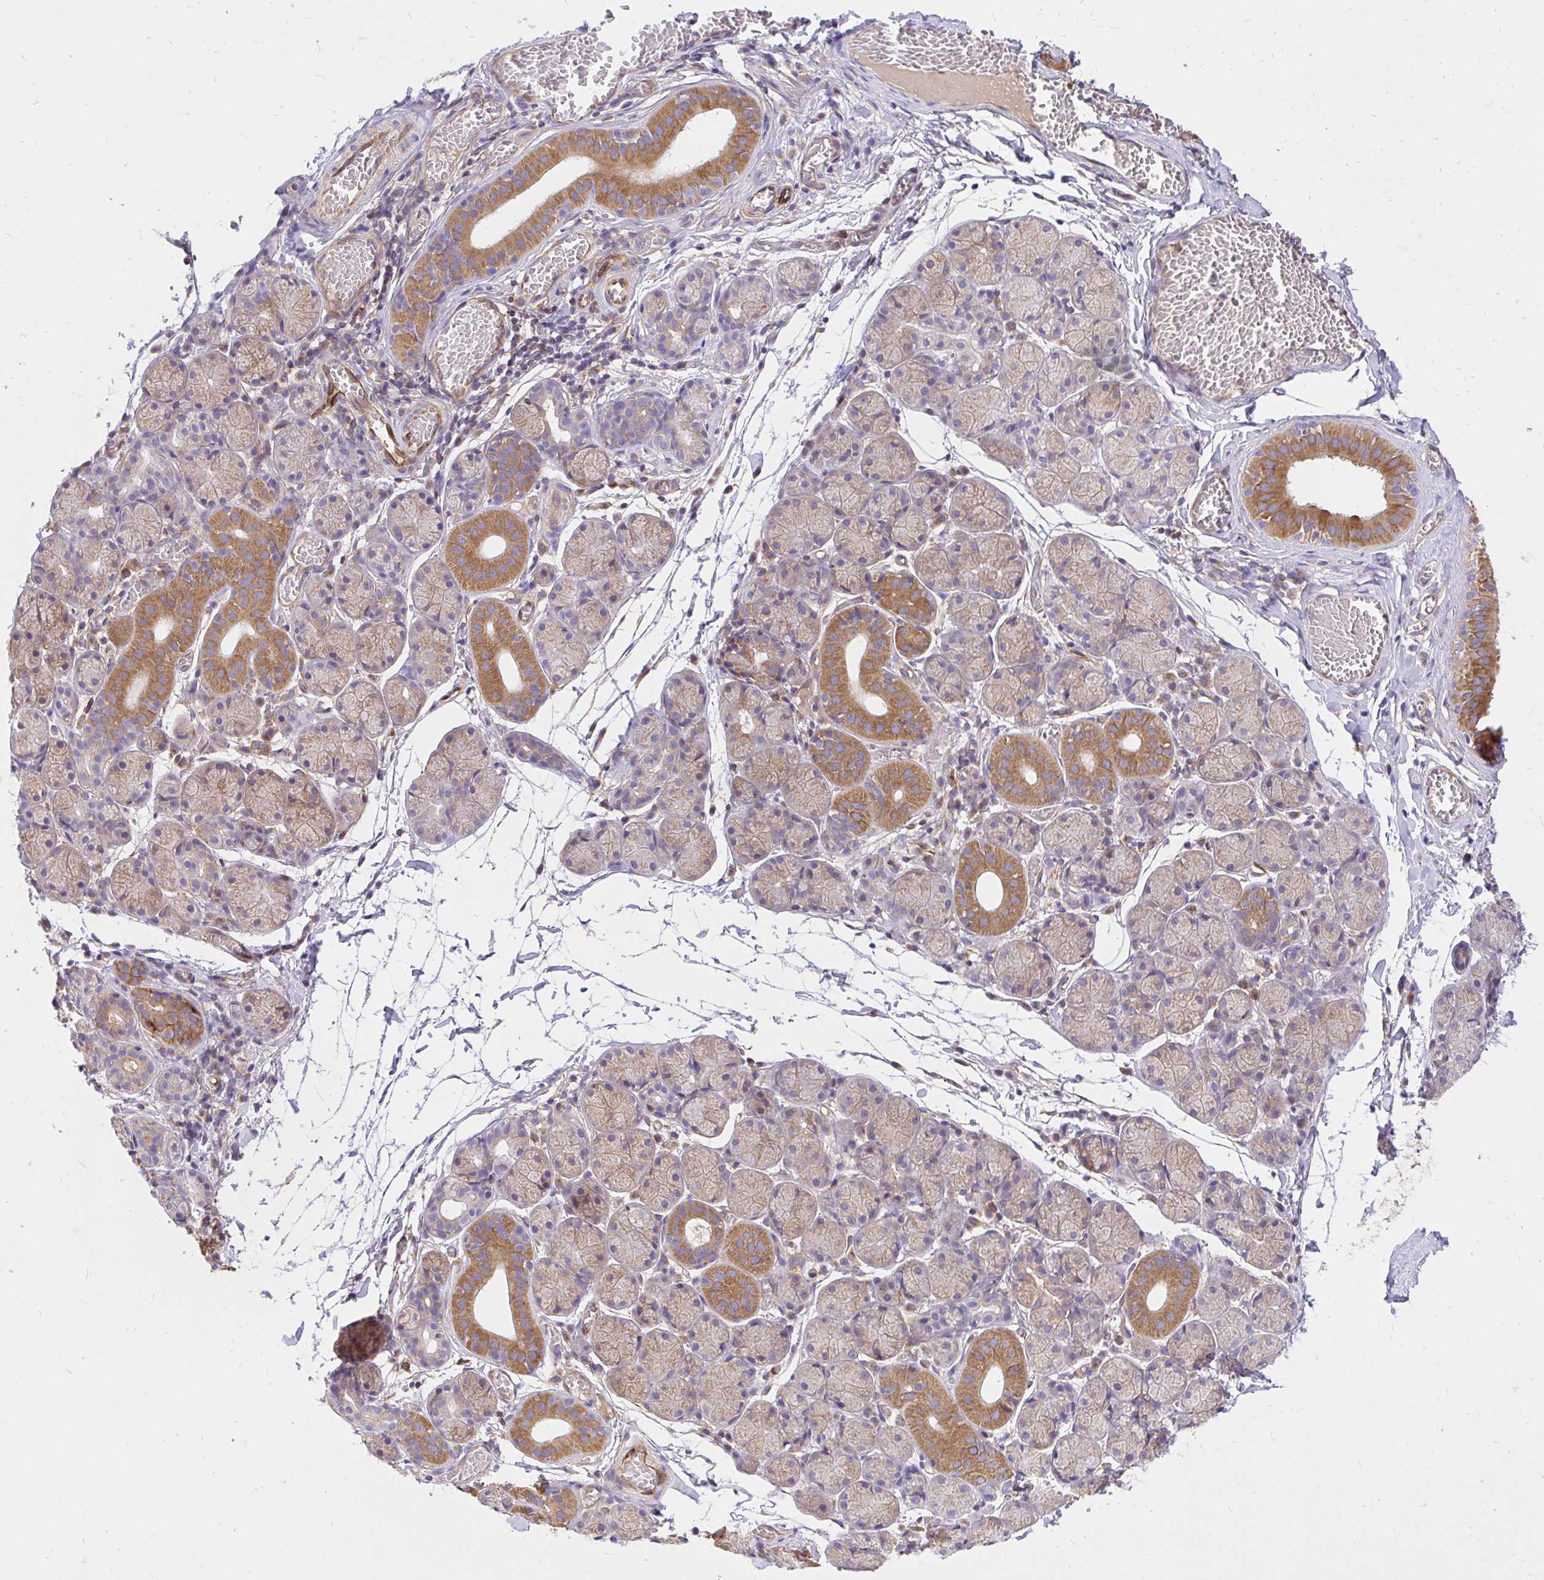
{"staining": {"intensity": "moderate", "quantity": ">75%", "location": "cytoplasmic/membranous,nuclear"}, "tissue": "salivary gland", "cell_type": "Glandular cells", "image_type": "normal", "snomed": [{"axis": "morphology", "description": "Normal tissue, NOS"}, {"axis": "topography", "description": "Salivary gland"}], "caption": "The image demonstrates a brown stain indicating the presence of a protein in the cytoplasmic/membranous,nuclear of glandular cells in salivary gland.", "gene": "ABCB10", "patient": {"sex": "female", "age": 24}}